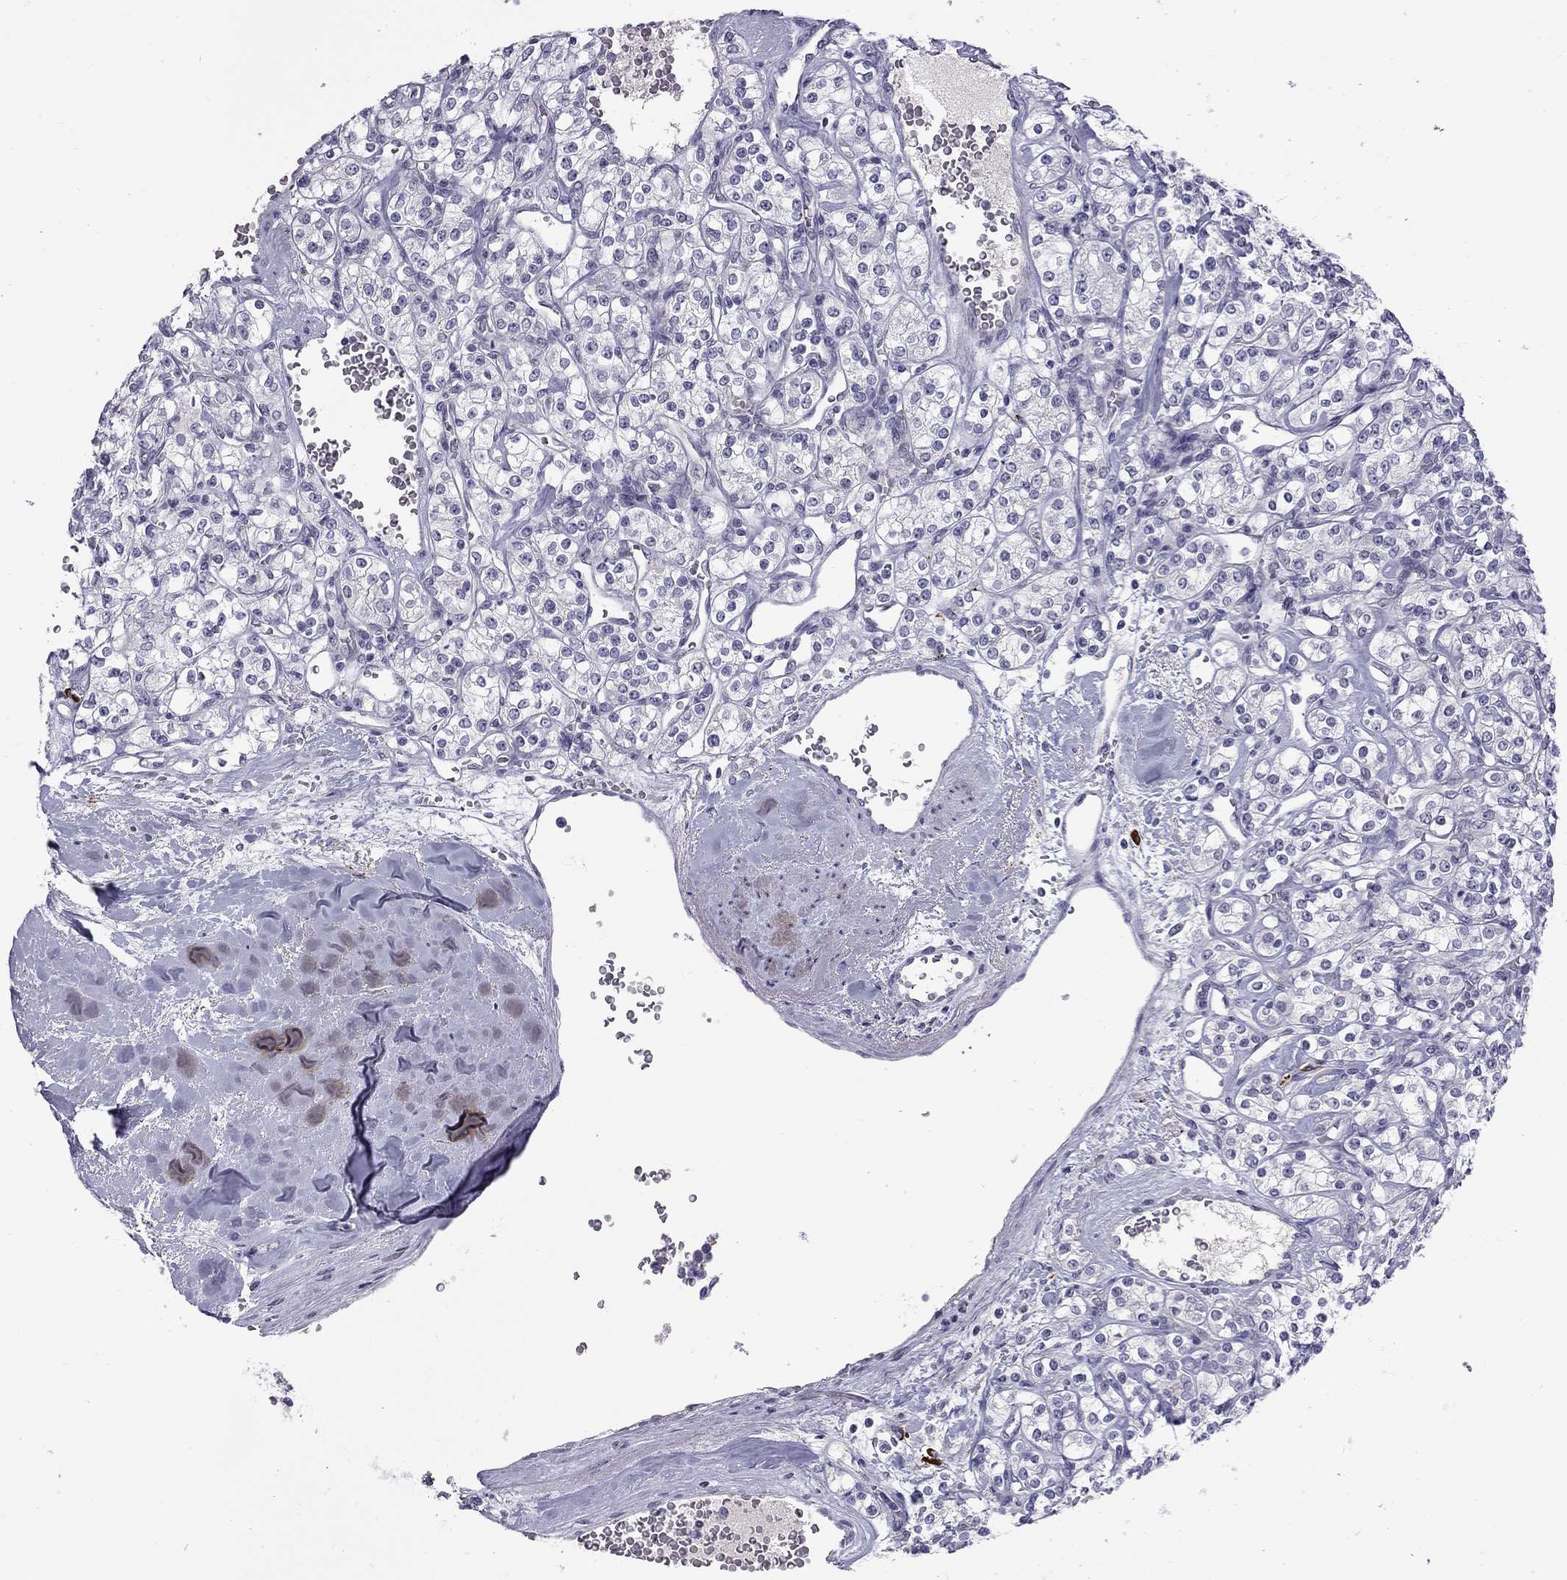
{"staining": {"intensity": "negative", "quantity": "none", "location": "none"}, "tissue": "renal cancer", "cell_type": "Tumor cells", "image_type": "cancer", "snomed": [{"axis": "morphology", "description": "Adenocarcinoma, NOS"}, {"axis": "topography", "description": "Kidney"}], "caption": "This histopathology image is of renal cancer (adenocarcinoma) stained with IHC to label a protein in brown with the nuclei are counter-stained blue. There is no positivity in tumor cells. The staining is performed using DAB (3,3'-diaminobenzidine) brown chromogen with nuclei counter-stained in using hematoxylin.", "gene": "RTL9", "patient": {"sex": "male", "age": 77}}